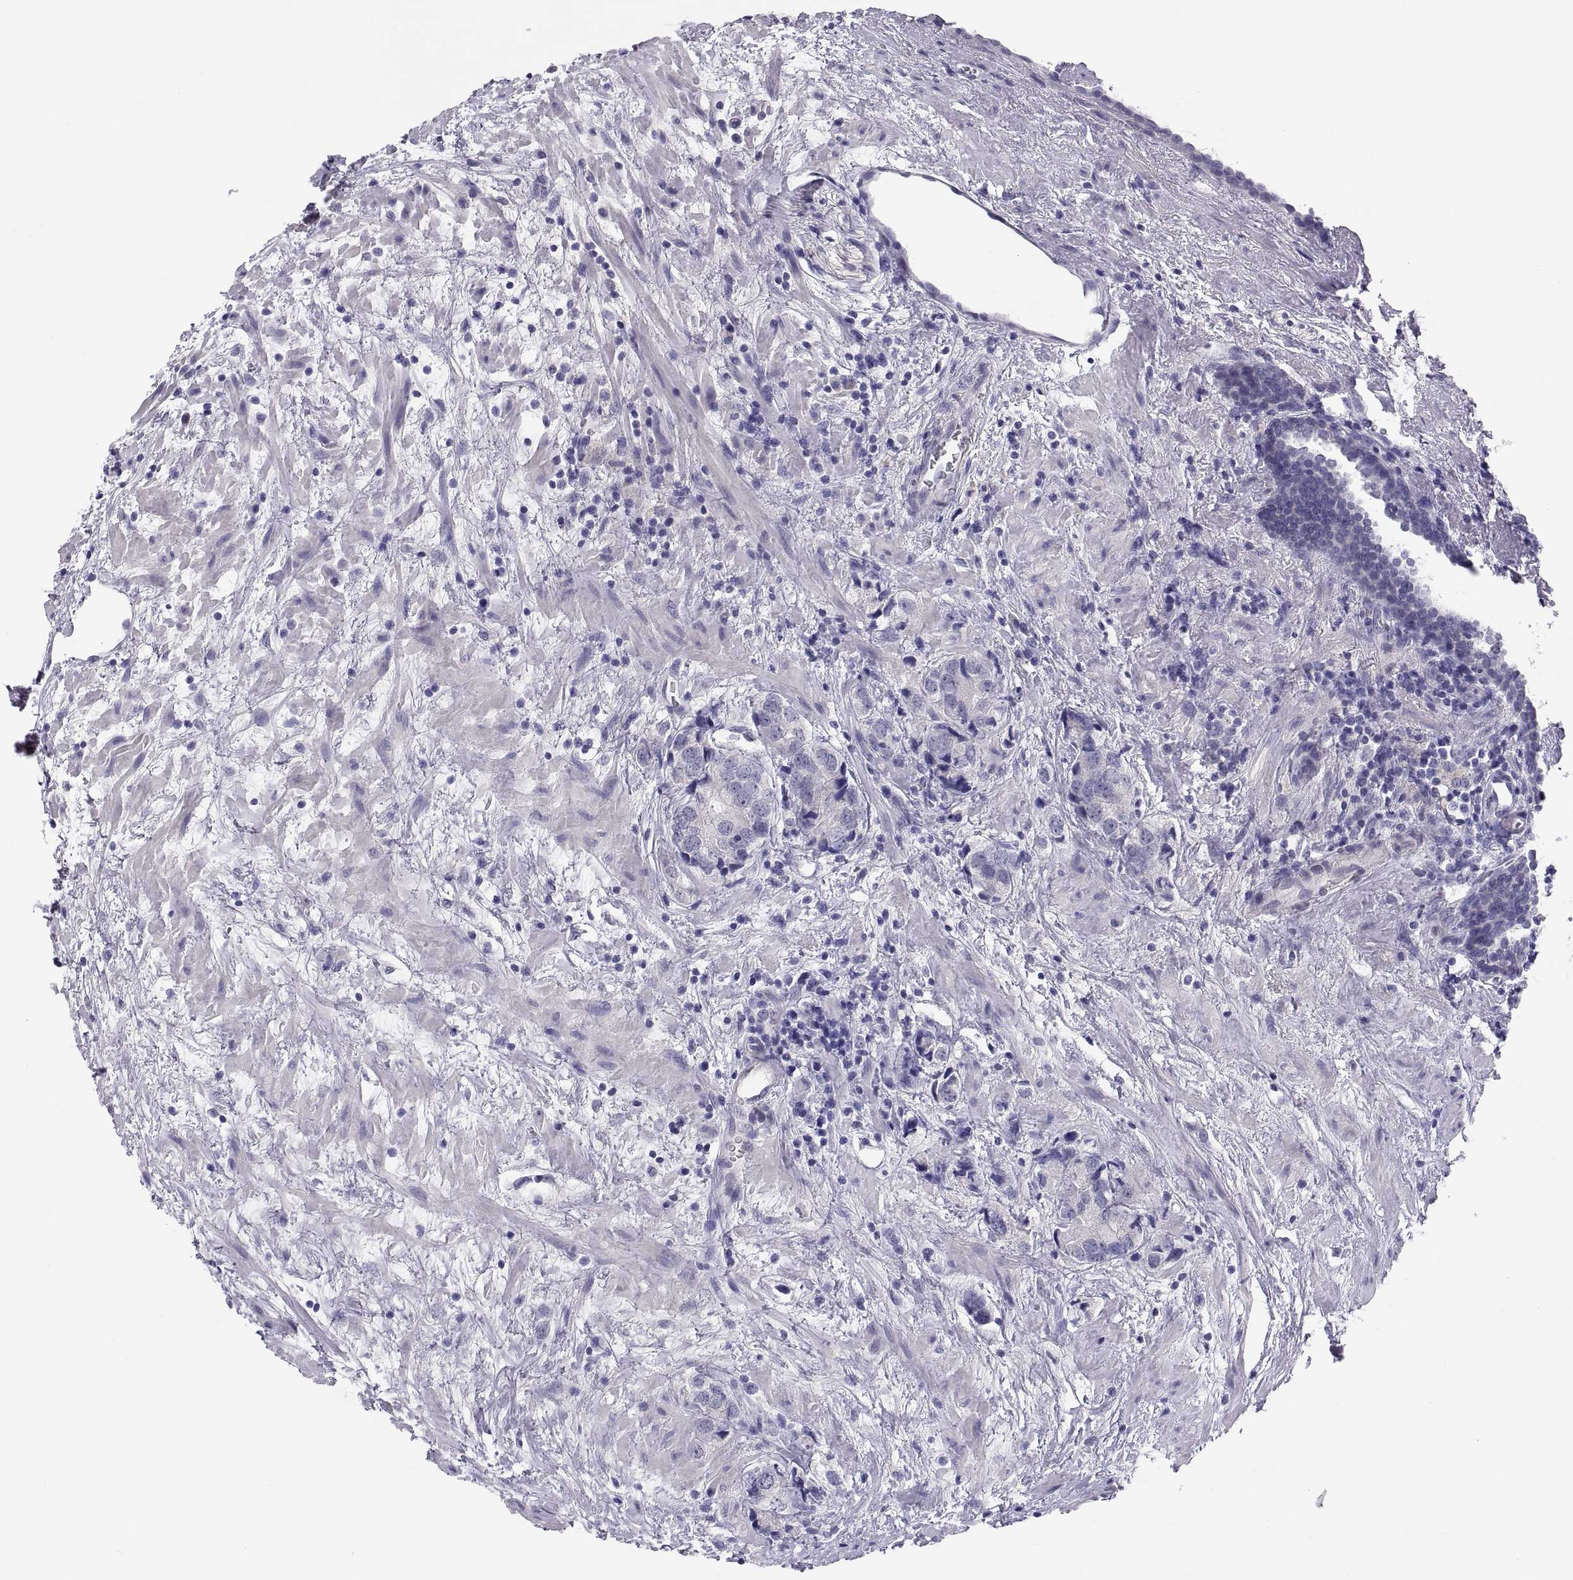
{"staining": {"intensity": "negative", "quantity": "none", "location": "none"}, "tissue": "prostate cancer", "cell_type": "Tumor cells", "image_type": "cancer", "snomed": [{"axis": "morphology", "description": "Adenocarcinoma, NOS"}, {"axis": "topography", "description": "Prostate and seminal vesicle, NOS"}], "caption": "Adenocarcinoma (prostate) was stained to show a protein in brown. There is no significant staining in tumor cells.", "gene": "STRC", "patient": {"sex": "male", "age": 63}}